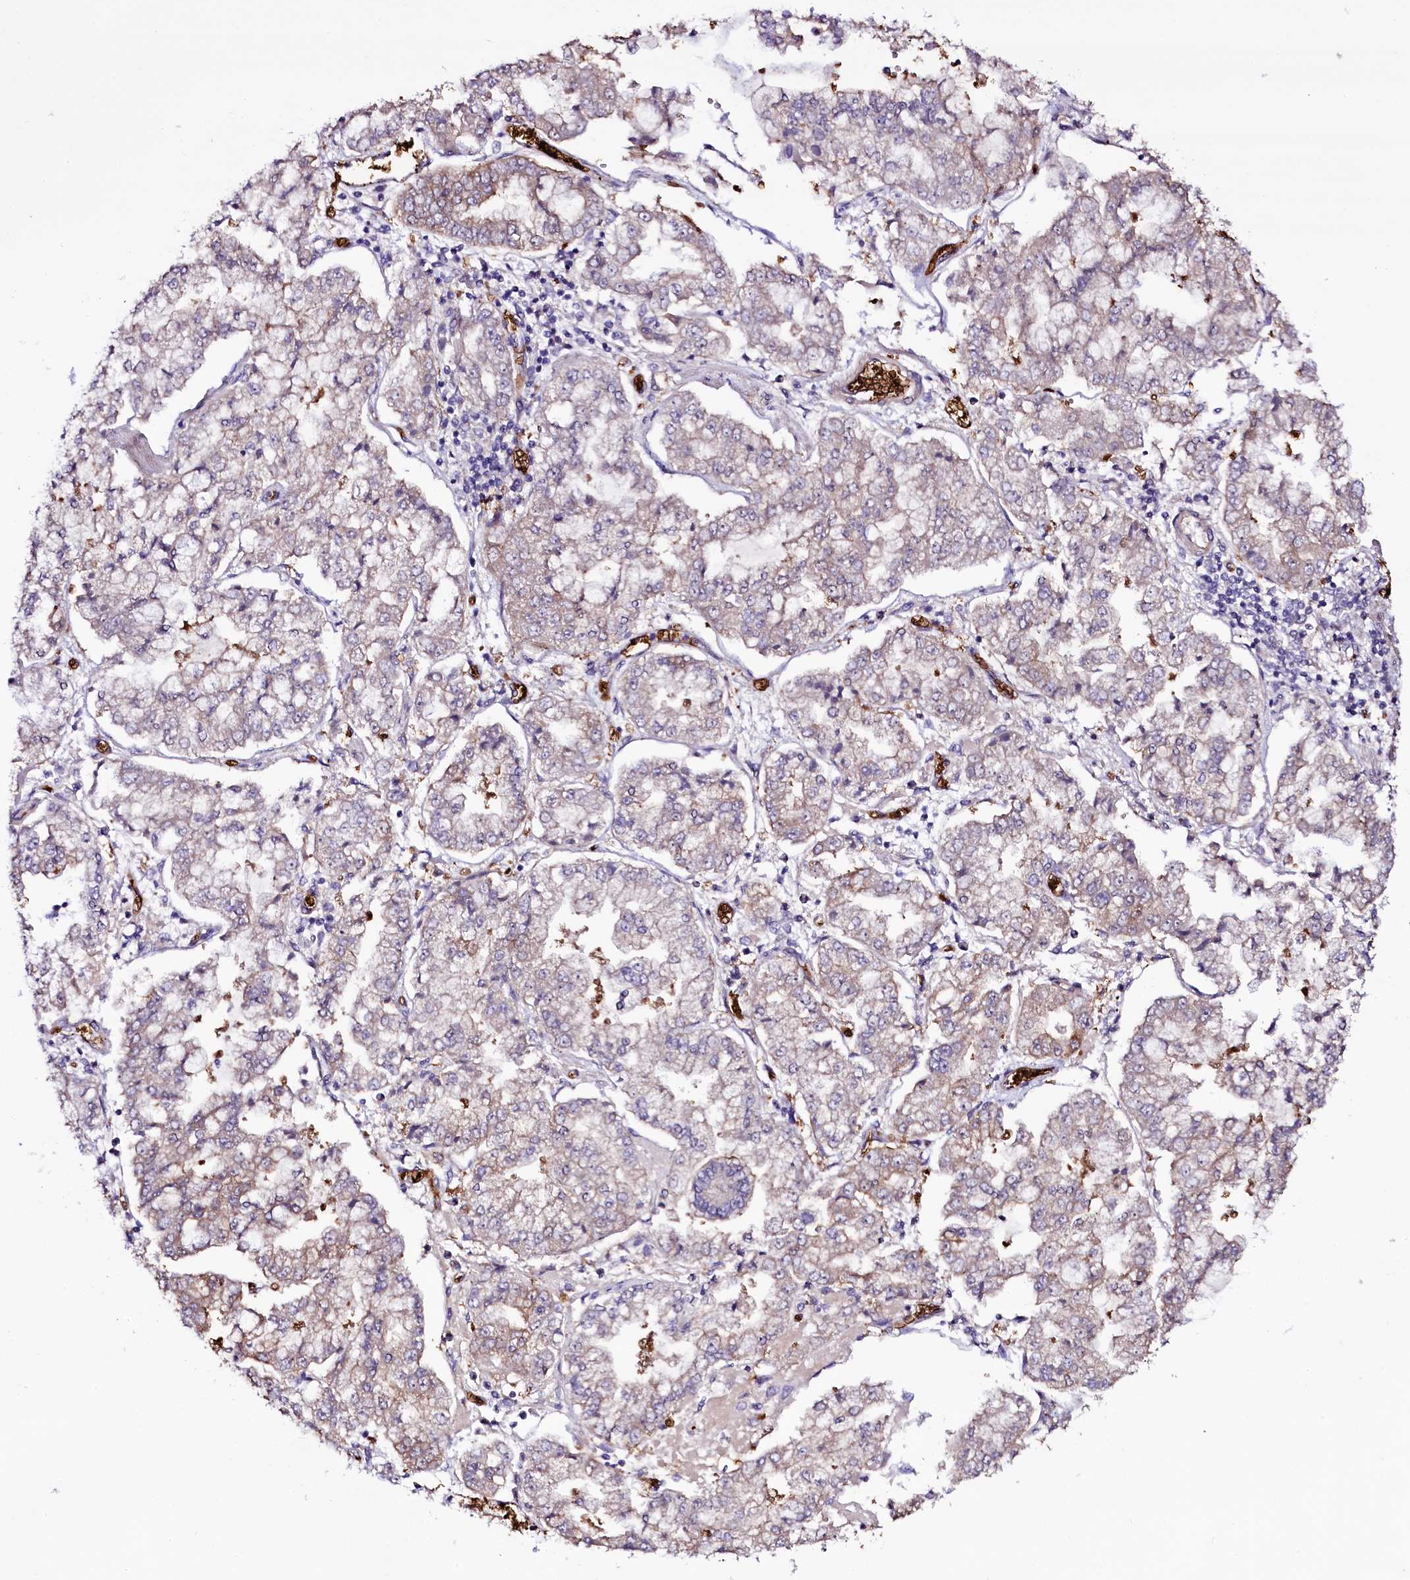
{"staining": {"intensity": "weak", "quantity": "25%-75%", "location": "cytoplasmic/membranous"}, "tissue": "stomach cancer", "cell_type": "Tumor cells", "image_type": "cancer", "snomed": [{"axis": "morphology", "description": "Adenocarcinoma, NOS"}, {"axis": "topography", "description": "Stomach"}], "caption": "Immunohistochemical staining of stomach cancer demonstrates low levels of weak cytoplasmic/membranous protein expression in about 25%-75% of tumor cells.", "gene": "MEX3C", "patient": {"sex": "male", "age": 76}}